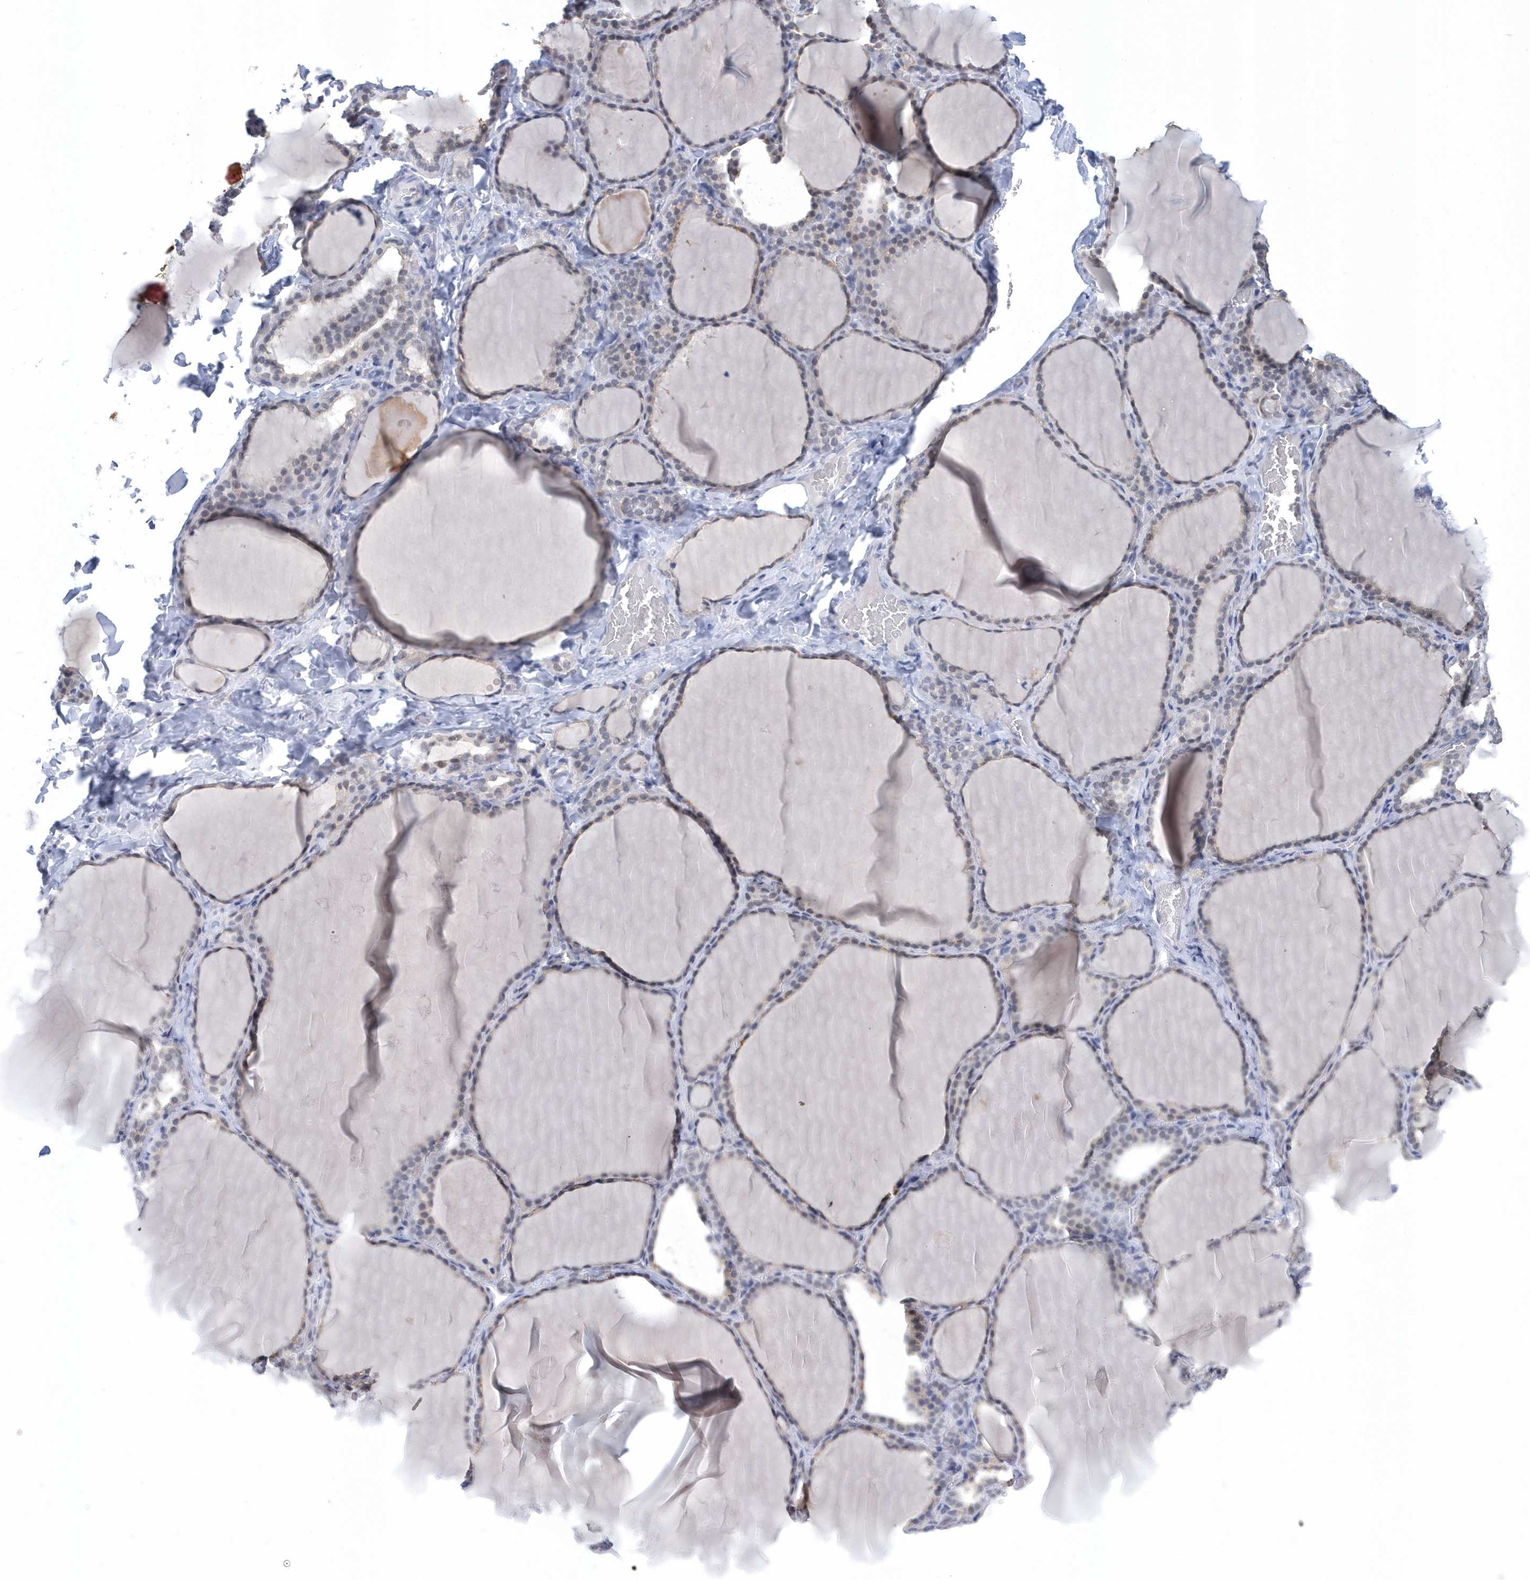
{"staining": {"intensity": "weak", "quantity": "<25%", "location": "cytoplasmic/membranous"}, "tissue": "thyroid gland", "cell_type": "Glandular cells", "image_type": "normal", "snomed": [{"axis": "morphology", "description": "Normal tissue, NOS"}, {"axis": "topography", "description": "Thyroid gland"}], "caption": "There is no significant expression in glandular cells of thyroid gland. (DAB (3,3'-diaminobenzidine) immunohistochemistry (IHC) with hematoxylin counter stain).", "gene": "SRGAP3", "patient": {"sex": "female", "age": 22}}